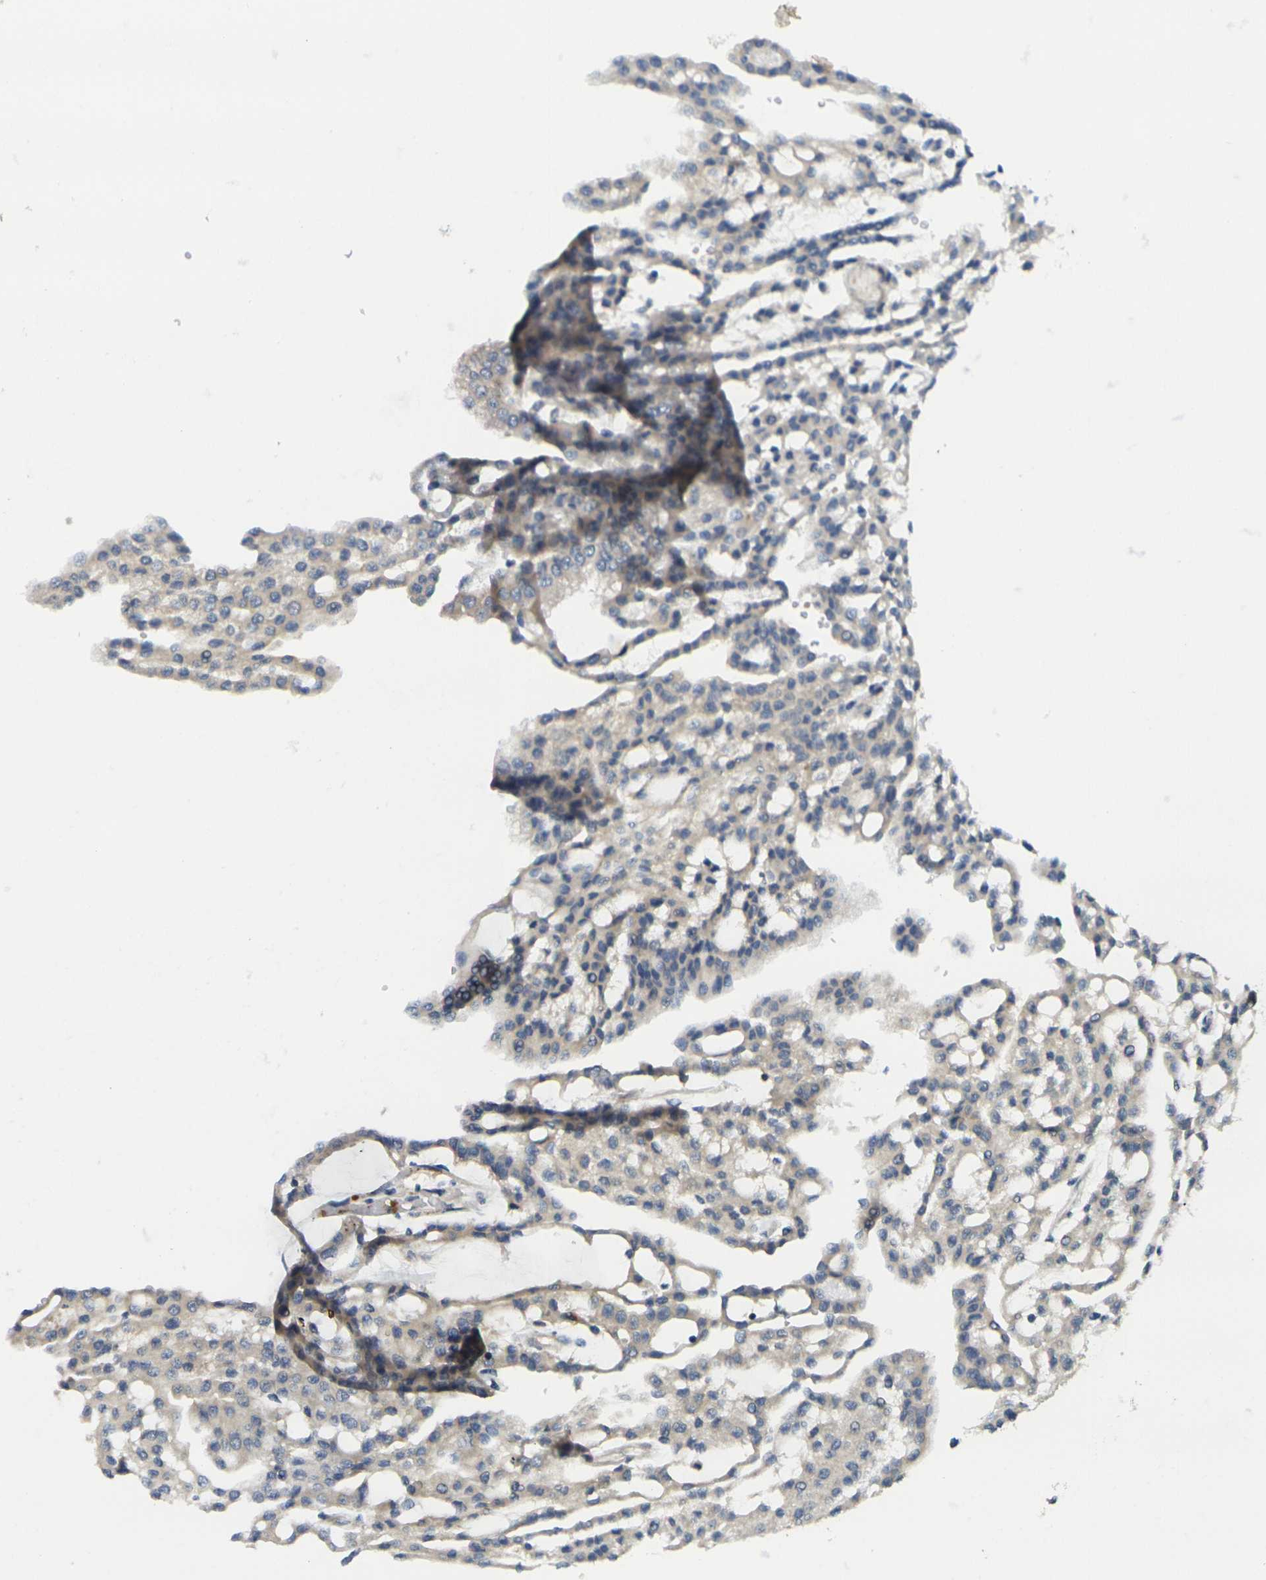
{"staining": {"intensity": "negative", "quantity": "none", "location": "none"}, "tissue": "renal cancer", "cell_type": "Tumor cells", "image_type": "cancer", "snomed": [{"axis": "morphology", "description": "Adenocarcinoma, NOS"}, {"axis": "topography", "description": "Kidney"}], "caption": "Adenocarcinoma (renal) was stained to show a protein in brown. There is no significant expression in tumor cells.", "gene": "MINAR2", "patient": {"sex": "male", "age": 63}}